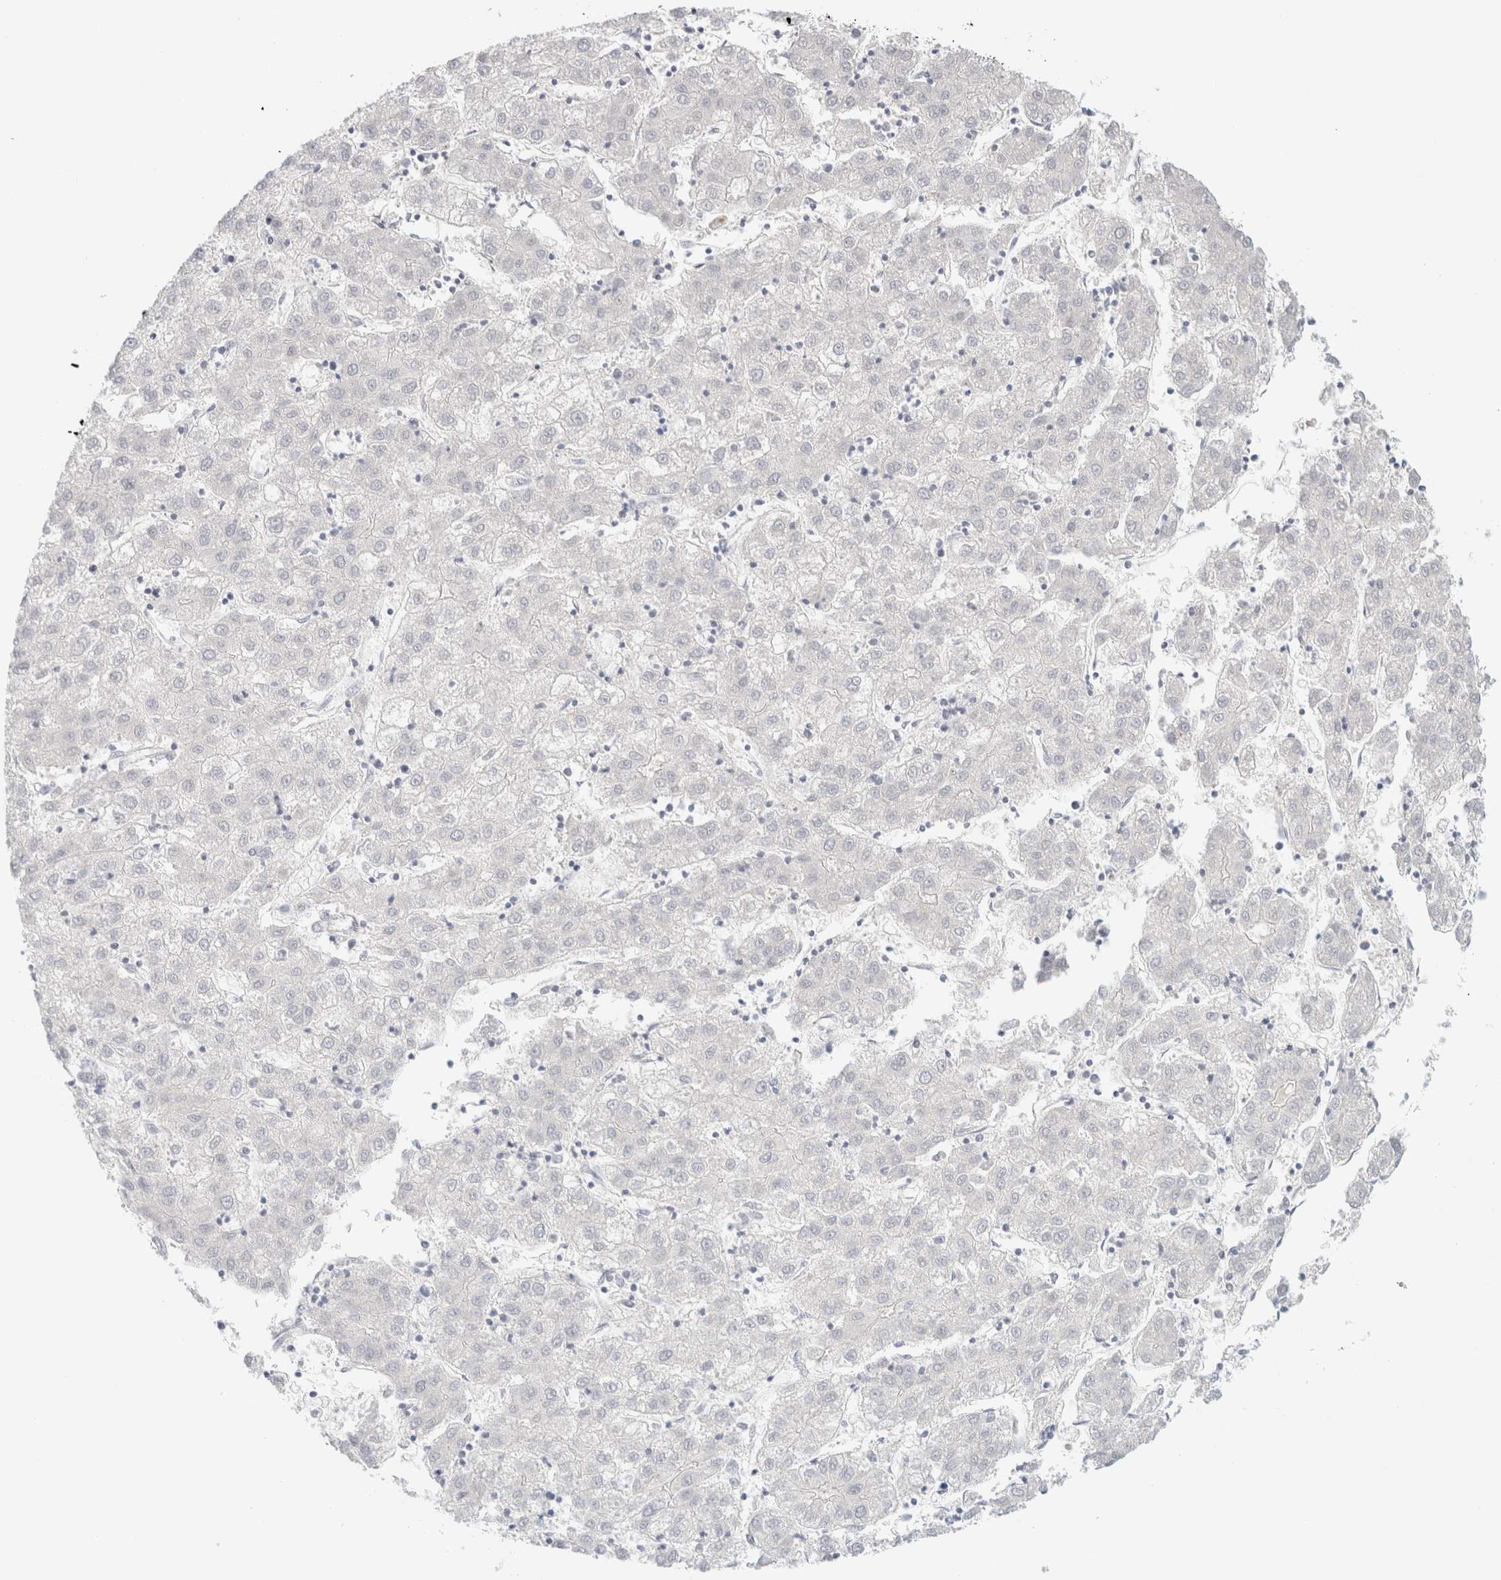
{"staining": {"intensity": "negative", "quantity": "none", "location": "none"}, "tissue": "liver cancer", "cell_type": "Tumor cells", "image_type": "cancer", "snomed": [{"axis": "morphology", "description": "Carcinoma, Hepatocellular, NOS"}, {"axis": "topography", "description": "Liver"}], "caption": "Micrograph shows no significant protein staining in tumor cells of liver cancer.", "gene": "HEXD", "patient": {"sex": "male", "age": 72}}